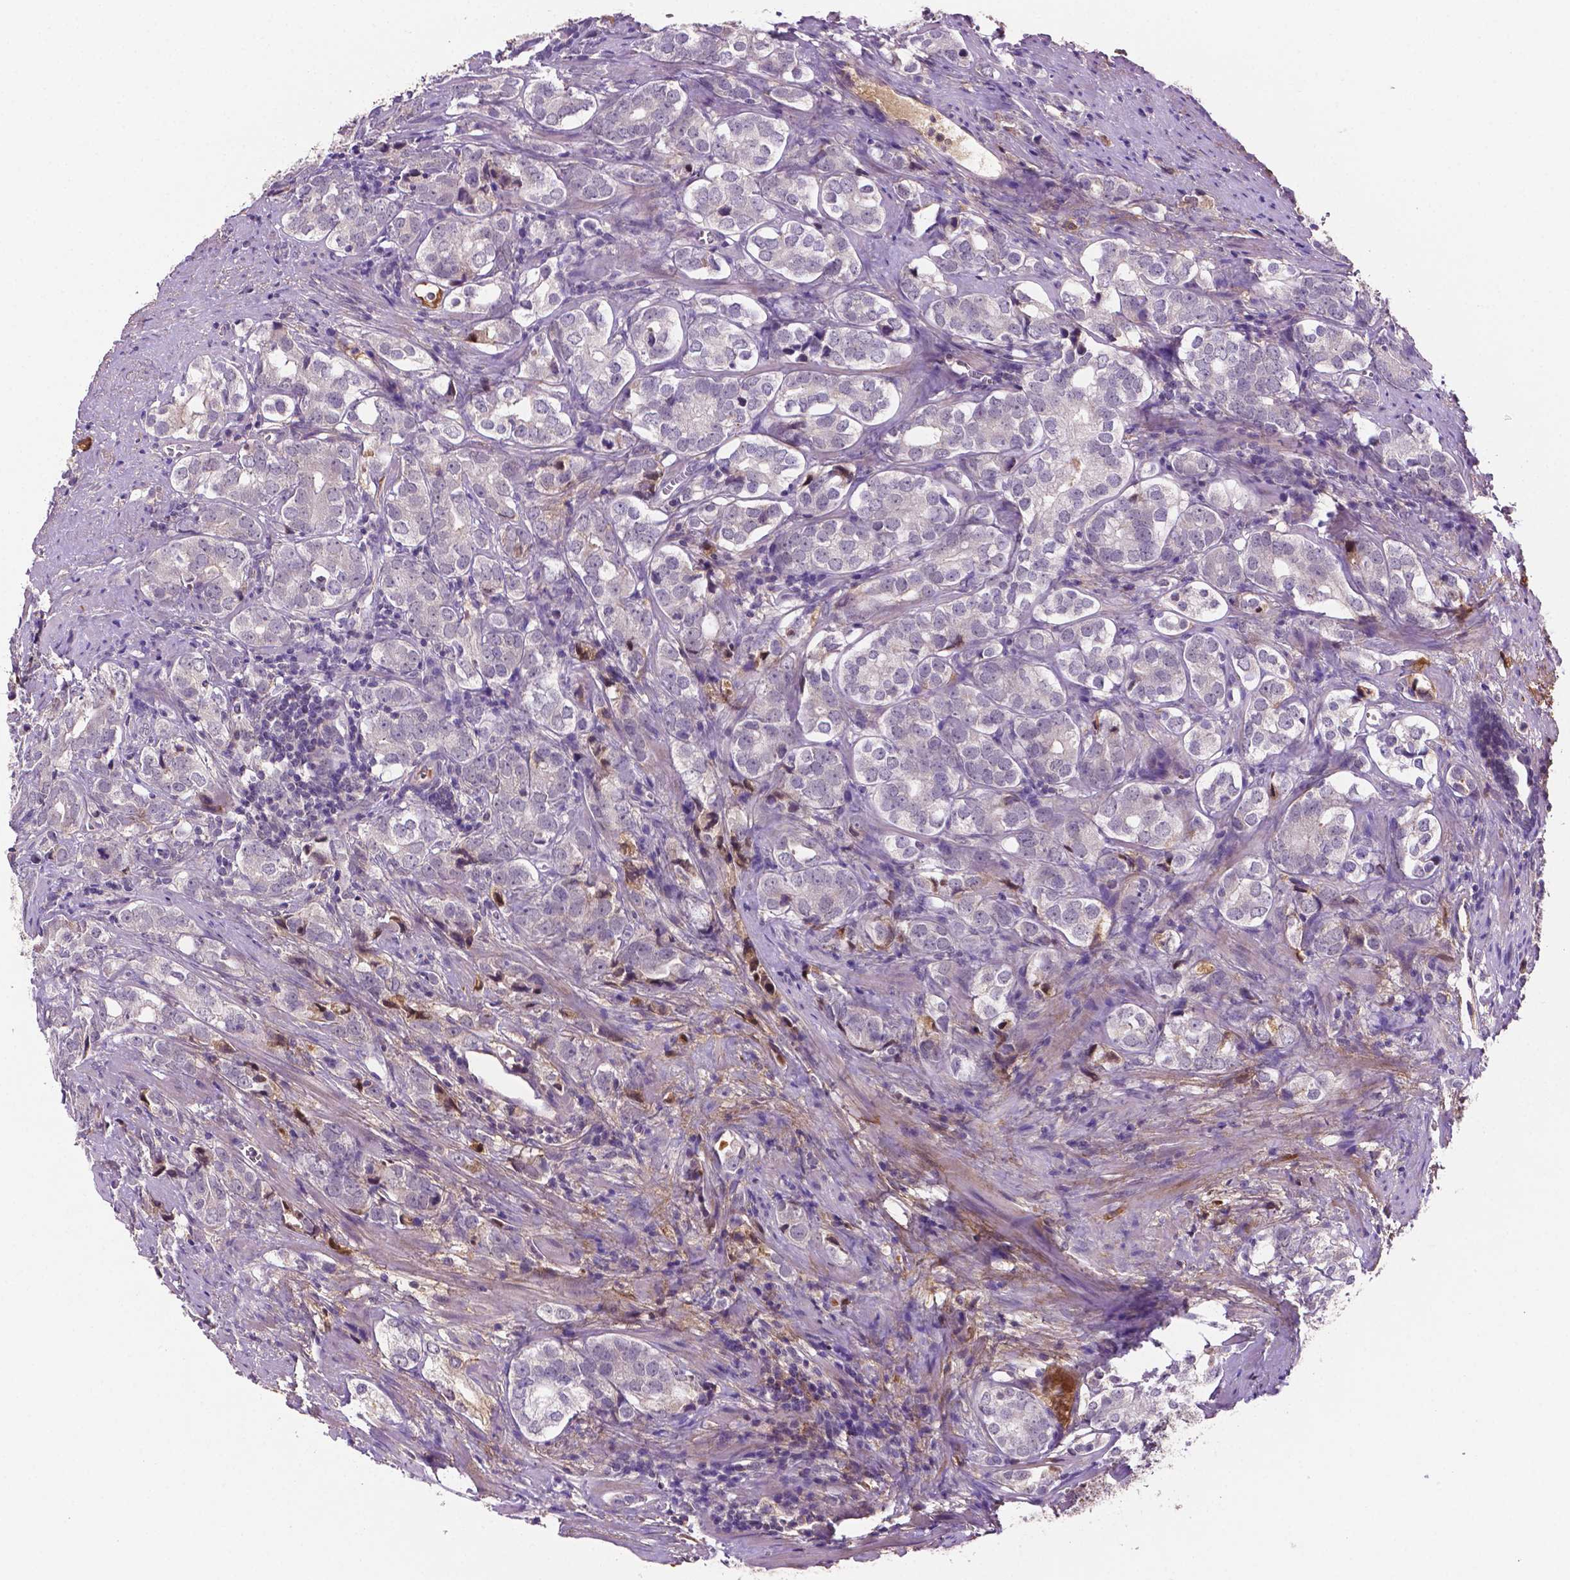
{"staining": {"intensity": "negative", "quantity": "none", "location": "none"}, "tissue": "prostate cancer", "cell_type": "Tumor cells", "image_type": "cancer", "snomed": [{"axis": "morphology", "description": "Adenocarcinoma, NOS"}, {"axis": "topography", "description": "Prostate and seminal vesicle, NOS"}], "caption": "Protein analysis of prostate cancer reveals no significant expression in tumor cells.", "gene": "FBLN1", "patient": {"sex": "male", "age": 63}}